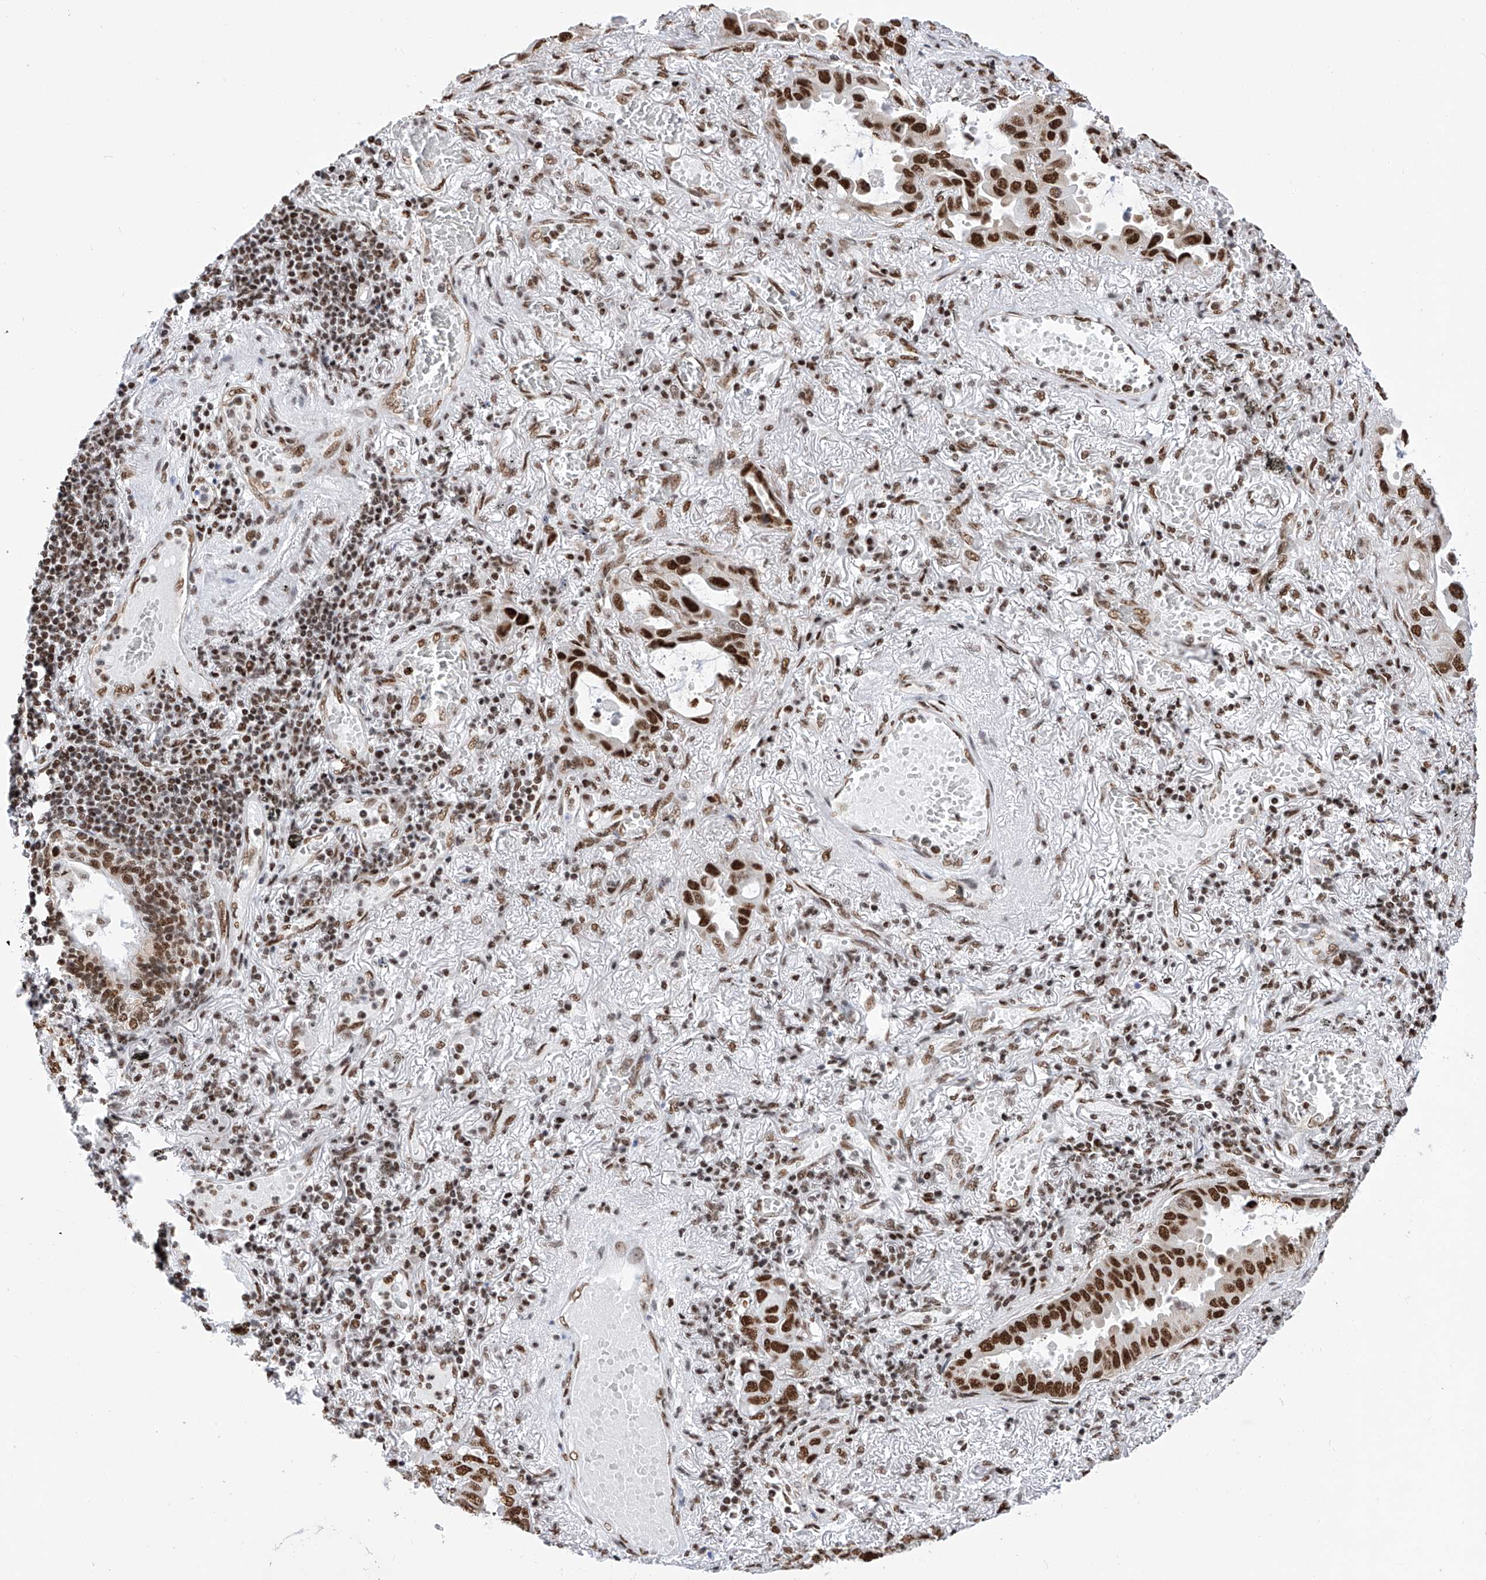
{"staining": {"intensity": "strong", "quantity": ">75%", "location": "nuclear"}, "tissue": "lung cancer", "cell_type": "Tumor cells", "image_type": "cancer", "snomed": [{"axis": "morphology", "description": "Adenocarcinoma, NOS"}, {"axis": "topography", "description": "Lung"}], "caption": "Protein staining reveals strong nuclear staining in about >75% of tumor cells in lung adenocarcinoma.", "gene": "SRSF6", "patient": {"sex": "male", "age": 64}}